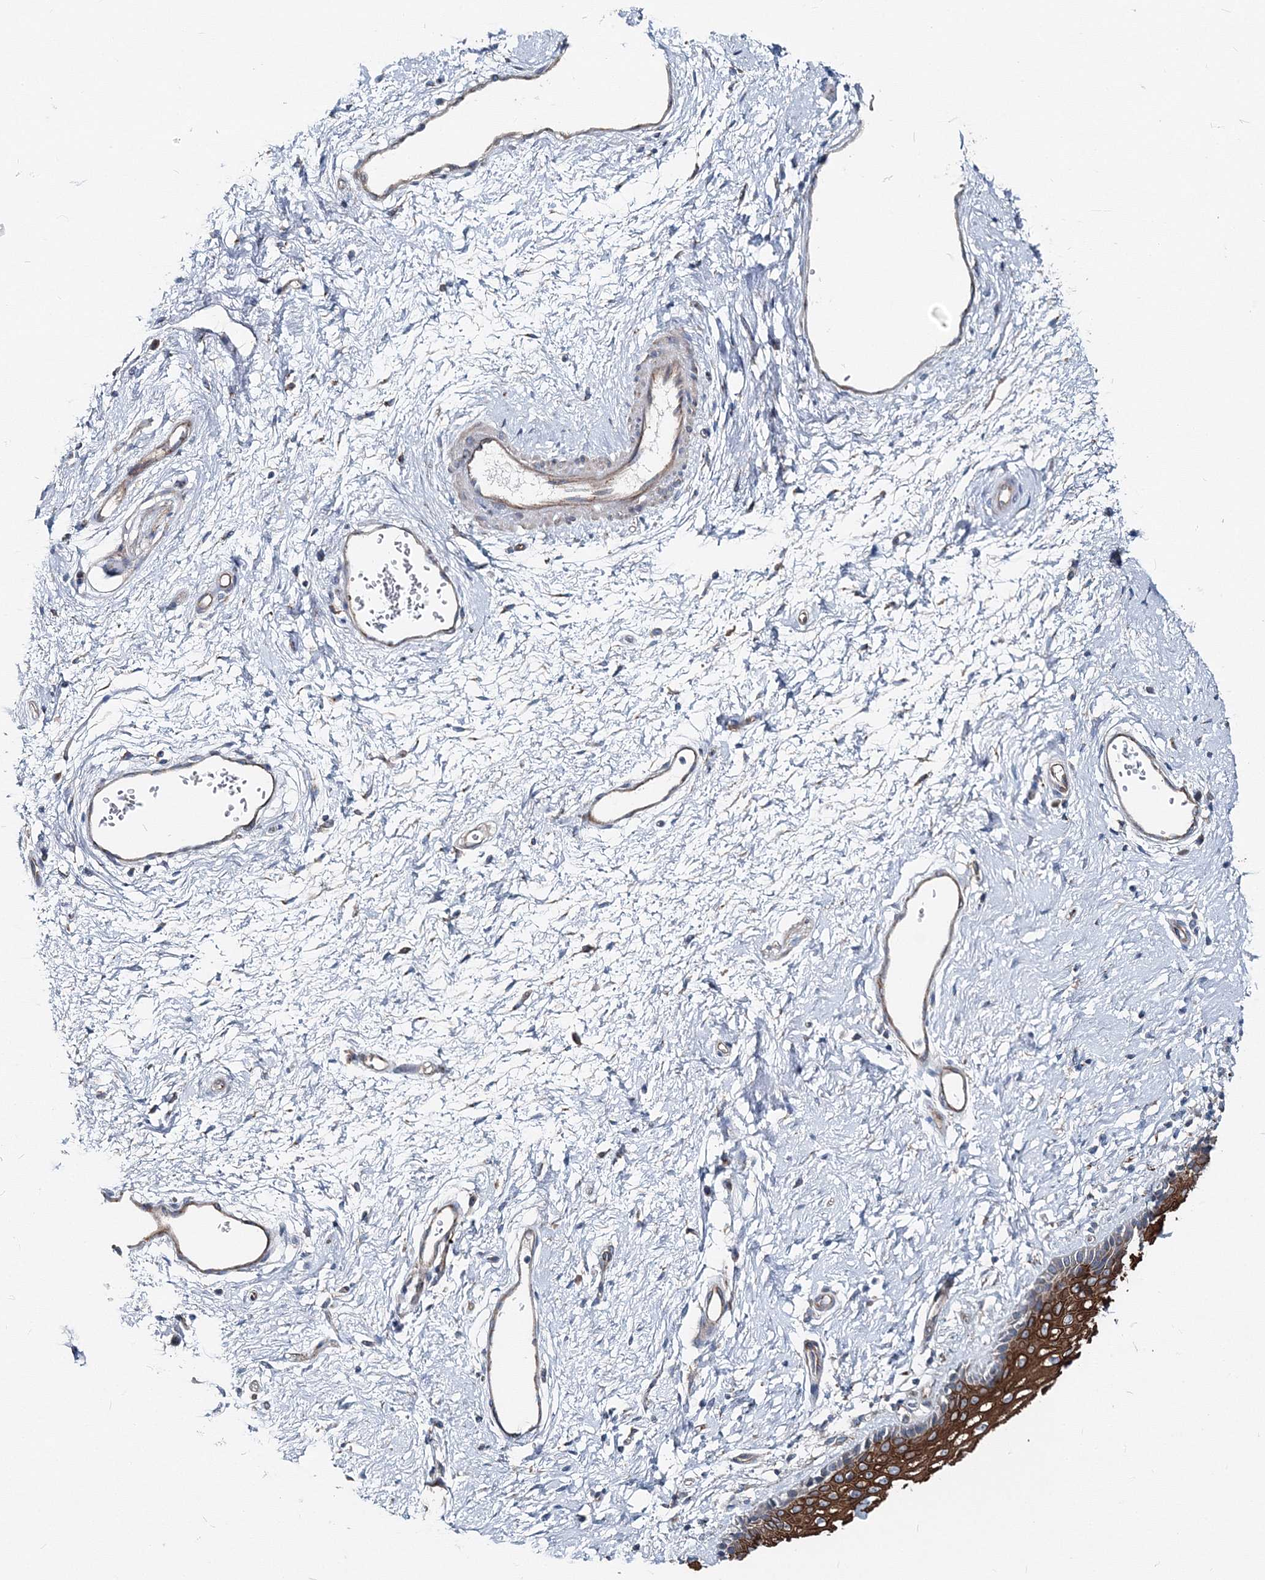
{"staining": {"intensity": "strong", "quantity": ">75%", "location": "cytoplasmic/membranous"}, "tissue": "vagina", "cell_type": "Squamous epithelial cells", "image_type": "normal", "snomed": [{"axis": "morphology", "description": "Normal tissue, NOS"}, {"axis": "topography", "description": "Vagina"}], "caption": "DAB (3,3'-diaminobenzidine) immunohistochemical staining of normal human vagina displays strong cytoplasmic/membranous protein positivity in approximately >75% of squamous epithelial cells. (DAB (3,3'-diaminobenzidine) IHC, brown staining for protein, blue staining for nuclei).", "gene": "MPHOSPH9", "patient": {"sex": "female", "age": 46}}